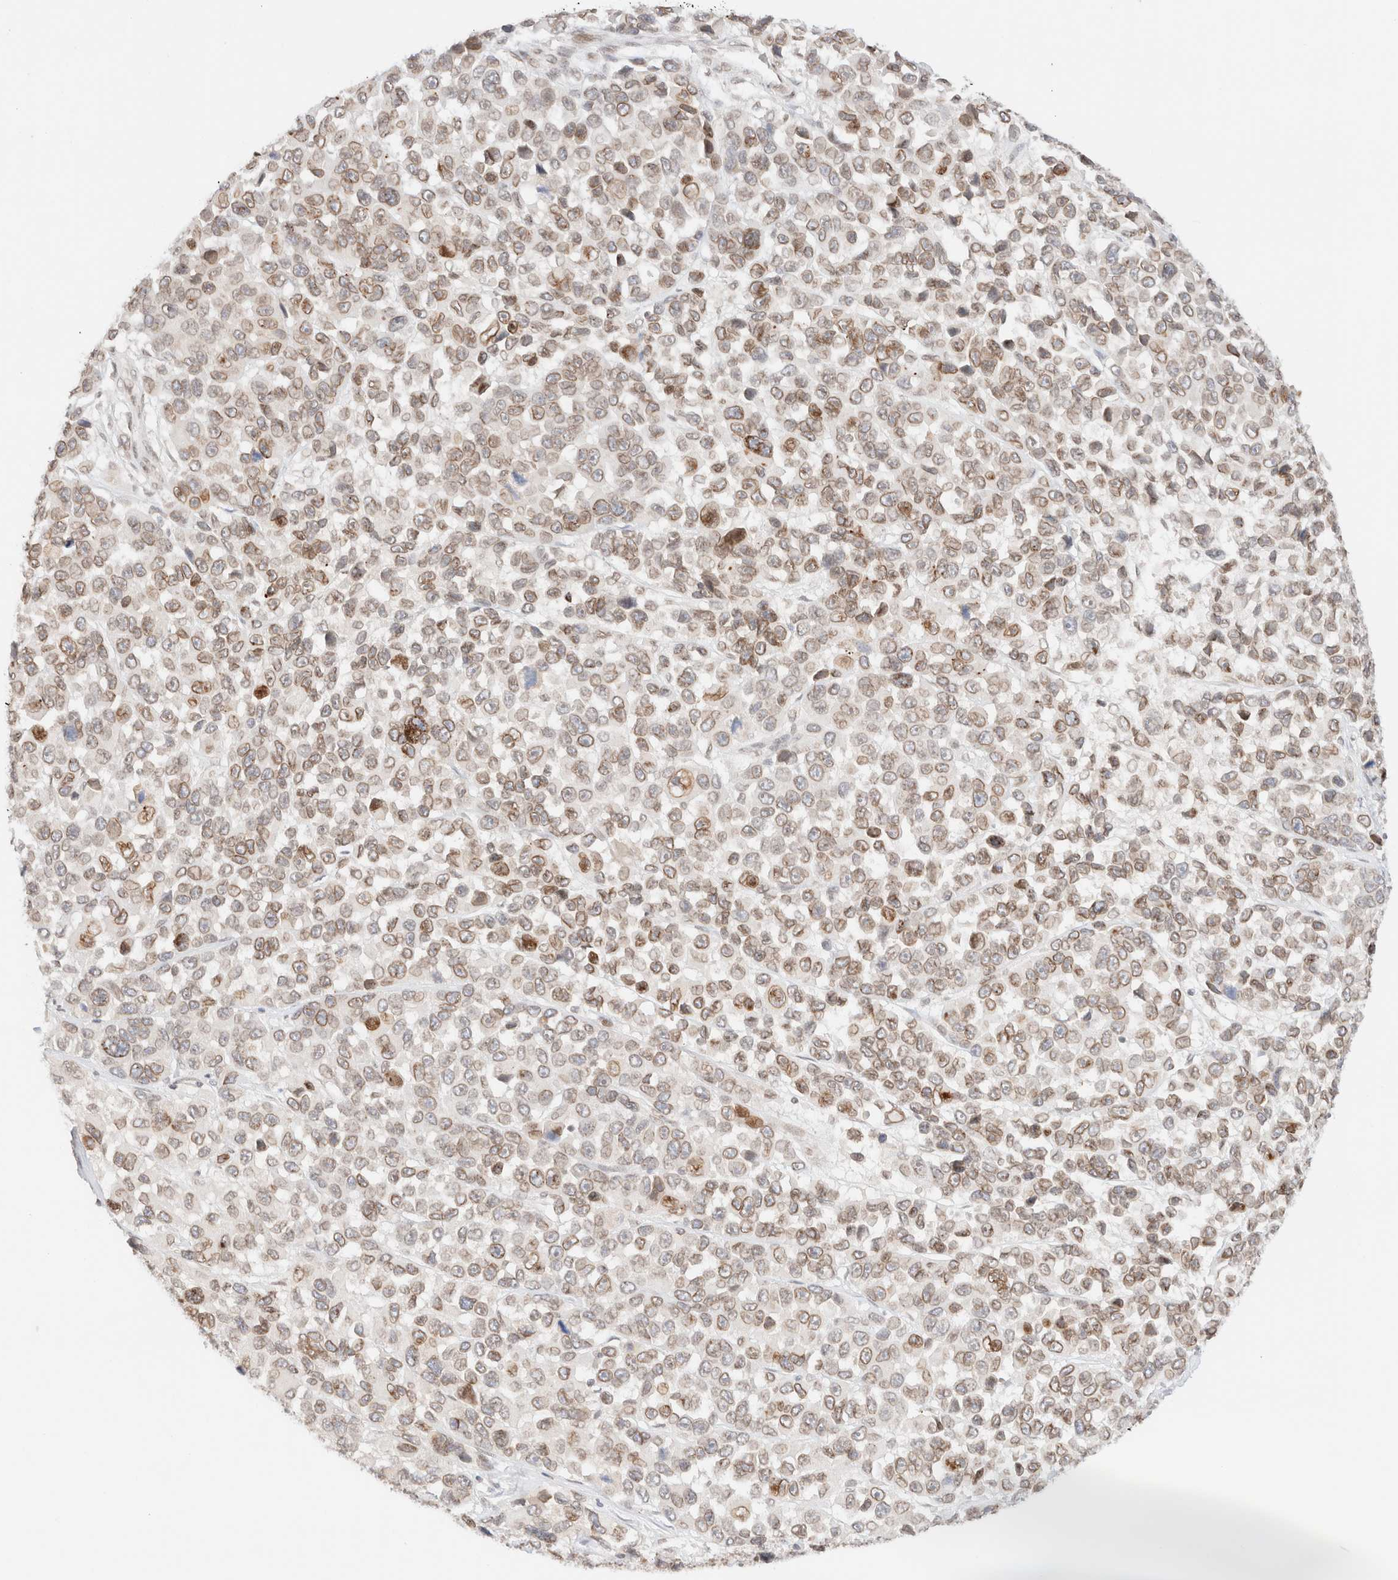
{"staining": {"intensity": "weak", "quantity": ">75%", "location": "cytoplasmic/membranous,nuclear"}, "tissue": "melanoma", "cell_type": "Tumor cells", "image_type": "cancer", "snomed": [{"axis": "morphology", "description": "Malignant melanoma, NOS"}, {"axis": "topography", "description": "Skin"}], "caption": "High-power microscopy captured an IHC micrograph of melanoma, revealing weak cytoplasmic/membranous and nuclear expression in about >75% of tumor cells. Ihc stains the protein in brown and the nuclei are stained blue.", "gene": "ZNF770", "patient": {"sex": "male", "age": 53}}